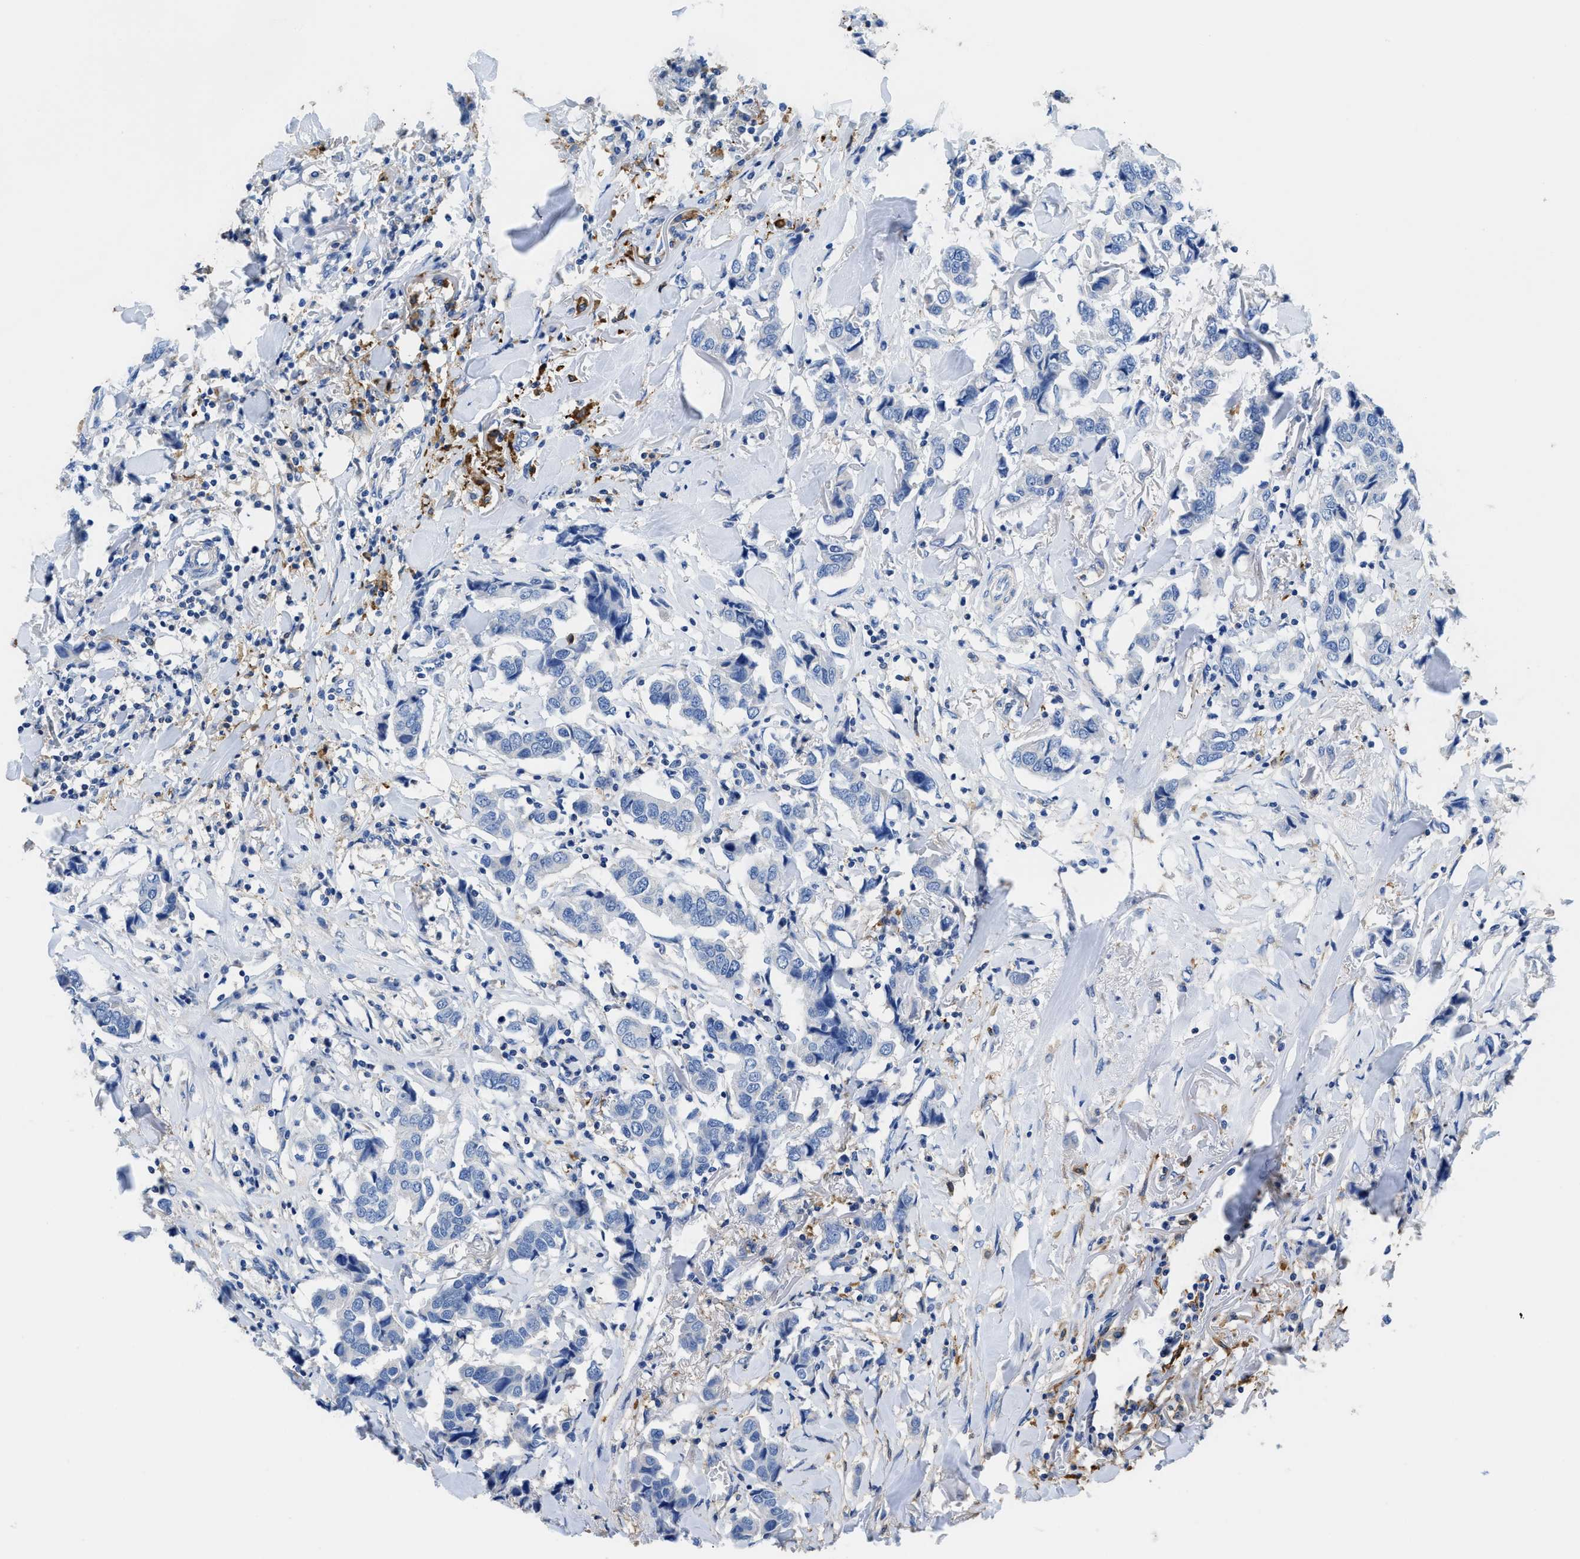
{"staining": {"intensity": "negative", "quantity": "none", "location": "none"}, "tissue": "breast cancer", "cell_type": "Tumor cells", "image_type": "cancer", "snomed": [{"axis": "morphology", "description": "Duct carcinoma"}, {"axis": "topography", "description": "Breast"}], "caption": "The histopathology image shows no staining of tumor cells in infiltrating ductal carcinoma (breast).", "gene": "NEB", "patient": {"sex": "female", "age": 80}}